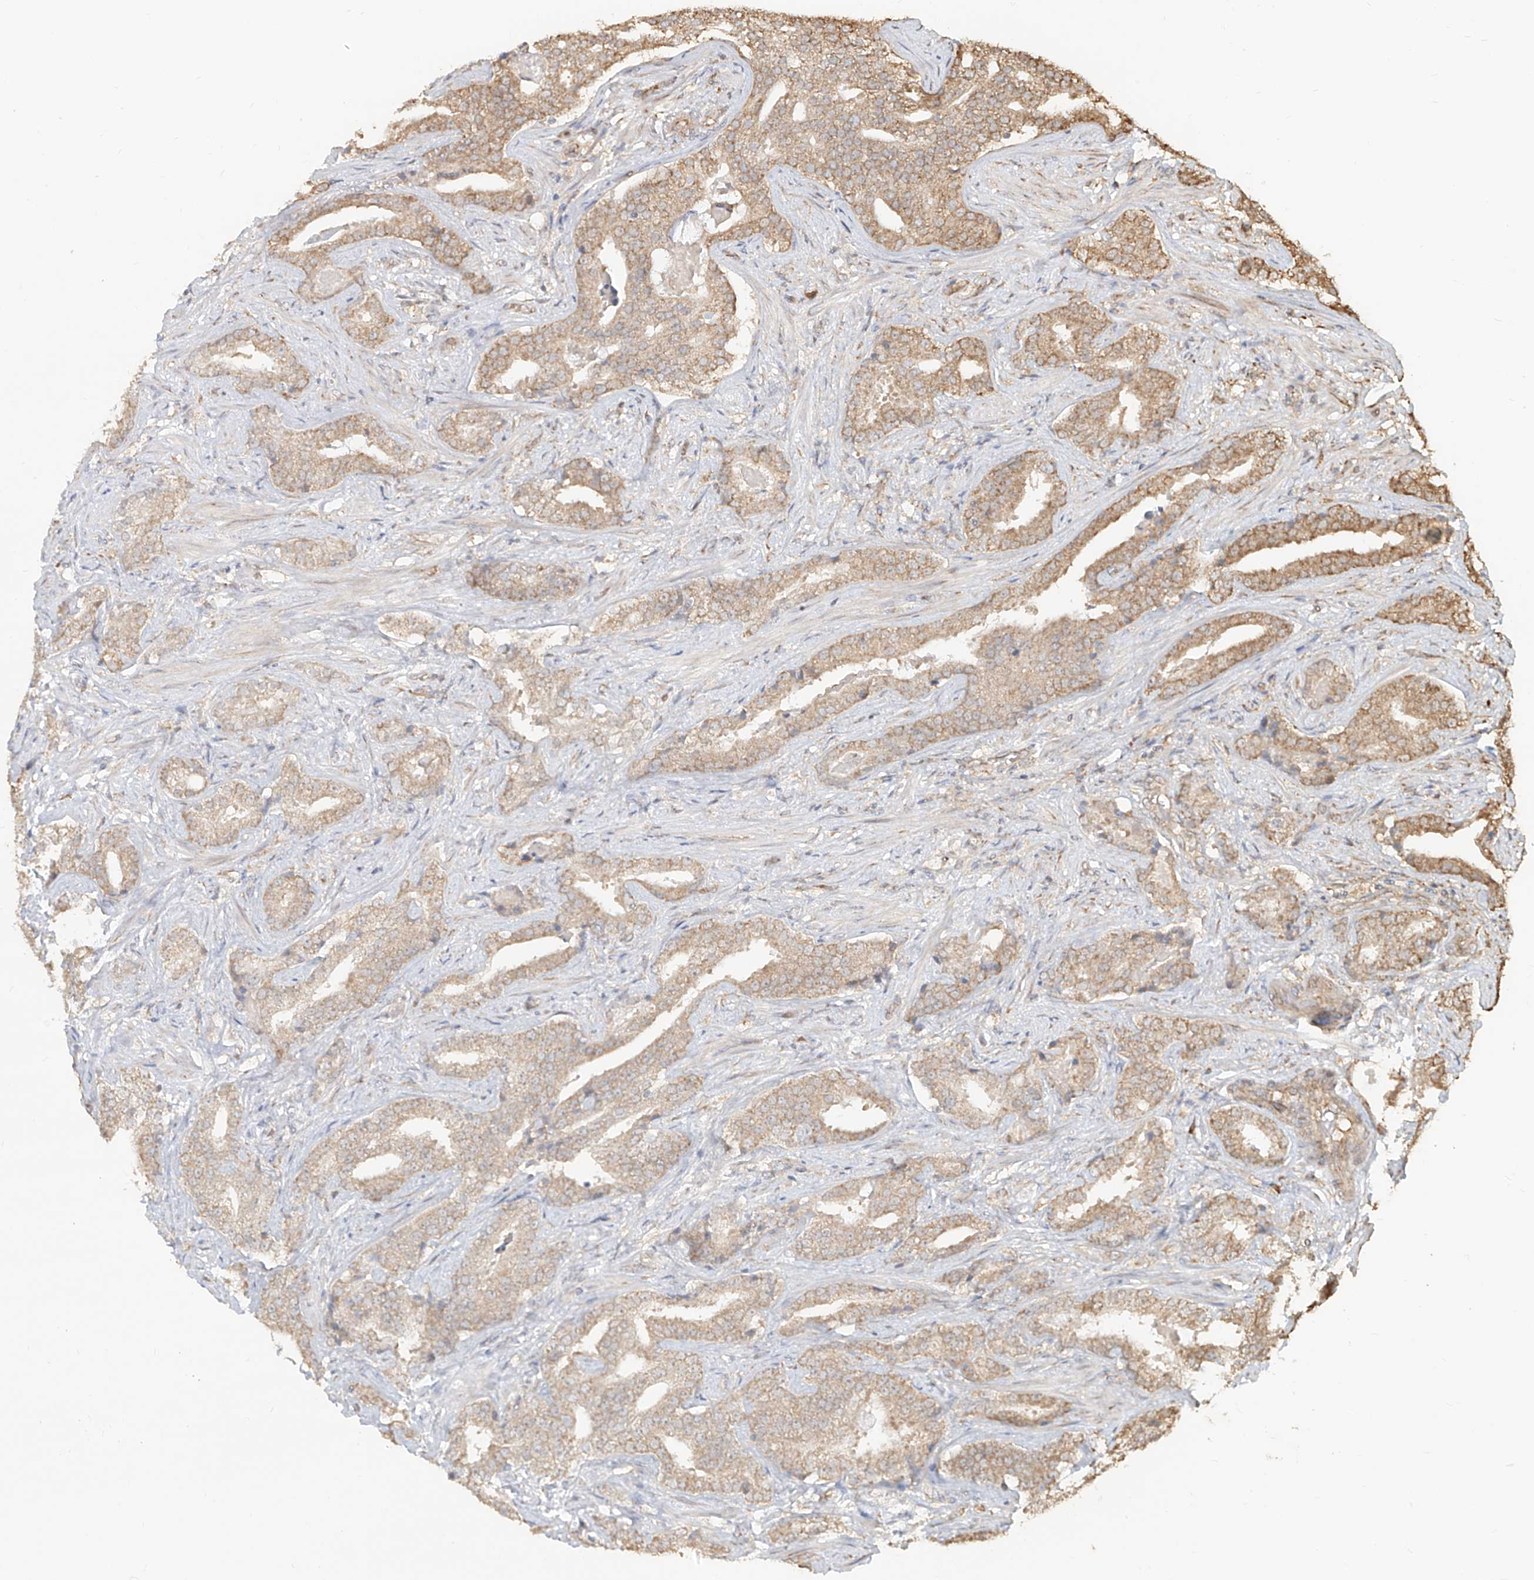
{"staining": {"intensity": "moderate", "quantity": ">75%", "location": "cytoplasmic/membranous"}, "tissue": "prostate cancer", "cell_type": "Tumor cells", "image_type": "cancer", "snomed": [{"axis": "morphology", "description": "Adenocarcinoma, Low grade"}, {"axis": "topography", "description": "Prostate"}], "caption": "Brown immunohistochemical staining in low-grade adenocarcinoma (prostate) displays moderate cytoplasmic/membranous expression in about >75% of tumor cells.", "gene": "UBE2K", "patient": {"sex": "male", "age": 67}}